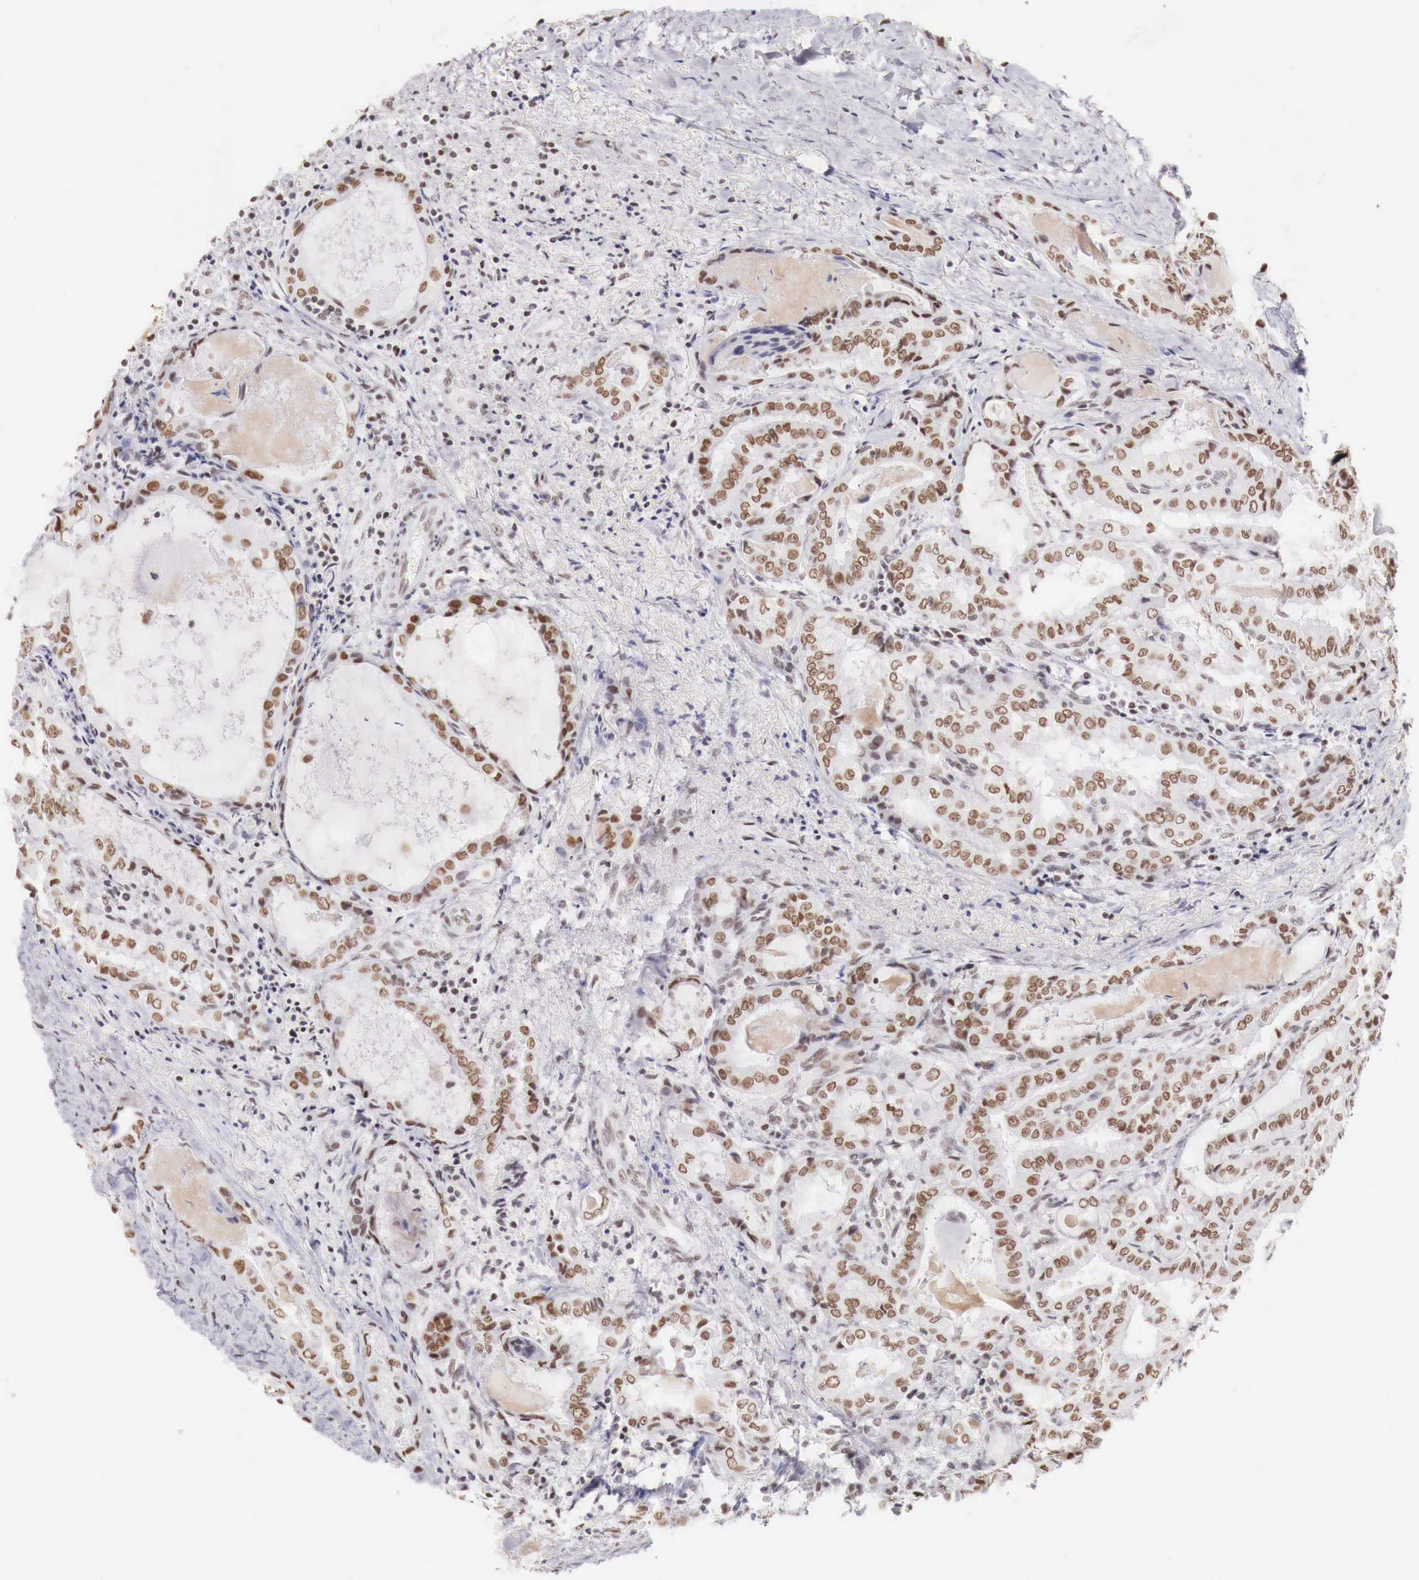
{"staining": {"intensity": "moderate", "quantity": "25%-75%", "location": "nuclear"}, "tissue": "thyroid cancer", "cell_type": "Tumor cells", "image_type": "cancer", "snomed": [{"axis": "morphology", "description": "Papillary adenocarcinoma, NOS"}, {"axis": "topography", "description": "Thyroid gland"}], "caption": "A photomicrograph of thyroid papillary adenocarcinoma stained for a protein exhibits moderate nuclear brown staining in tumor cells.", "gene": "PHF14", "patient": {"sex": "female", "age": 71}}